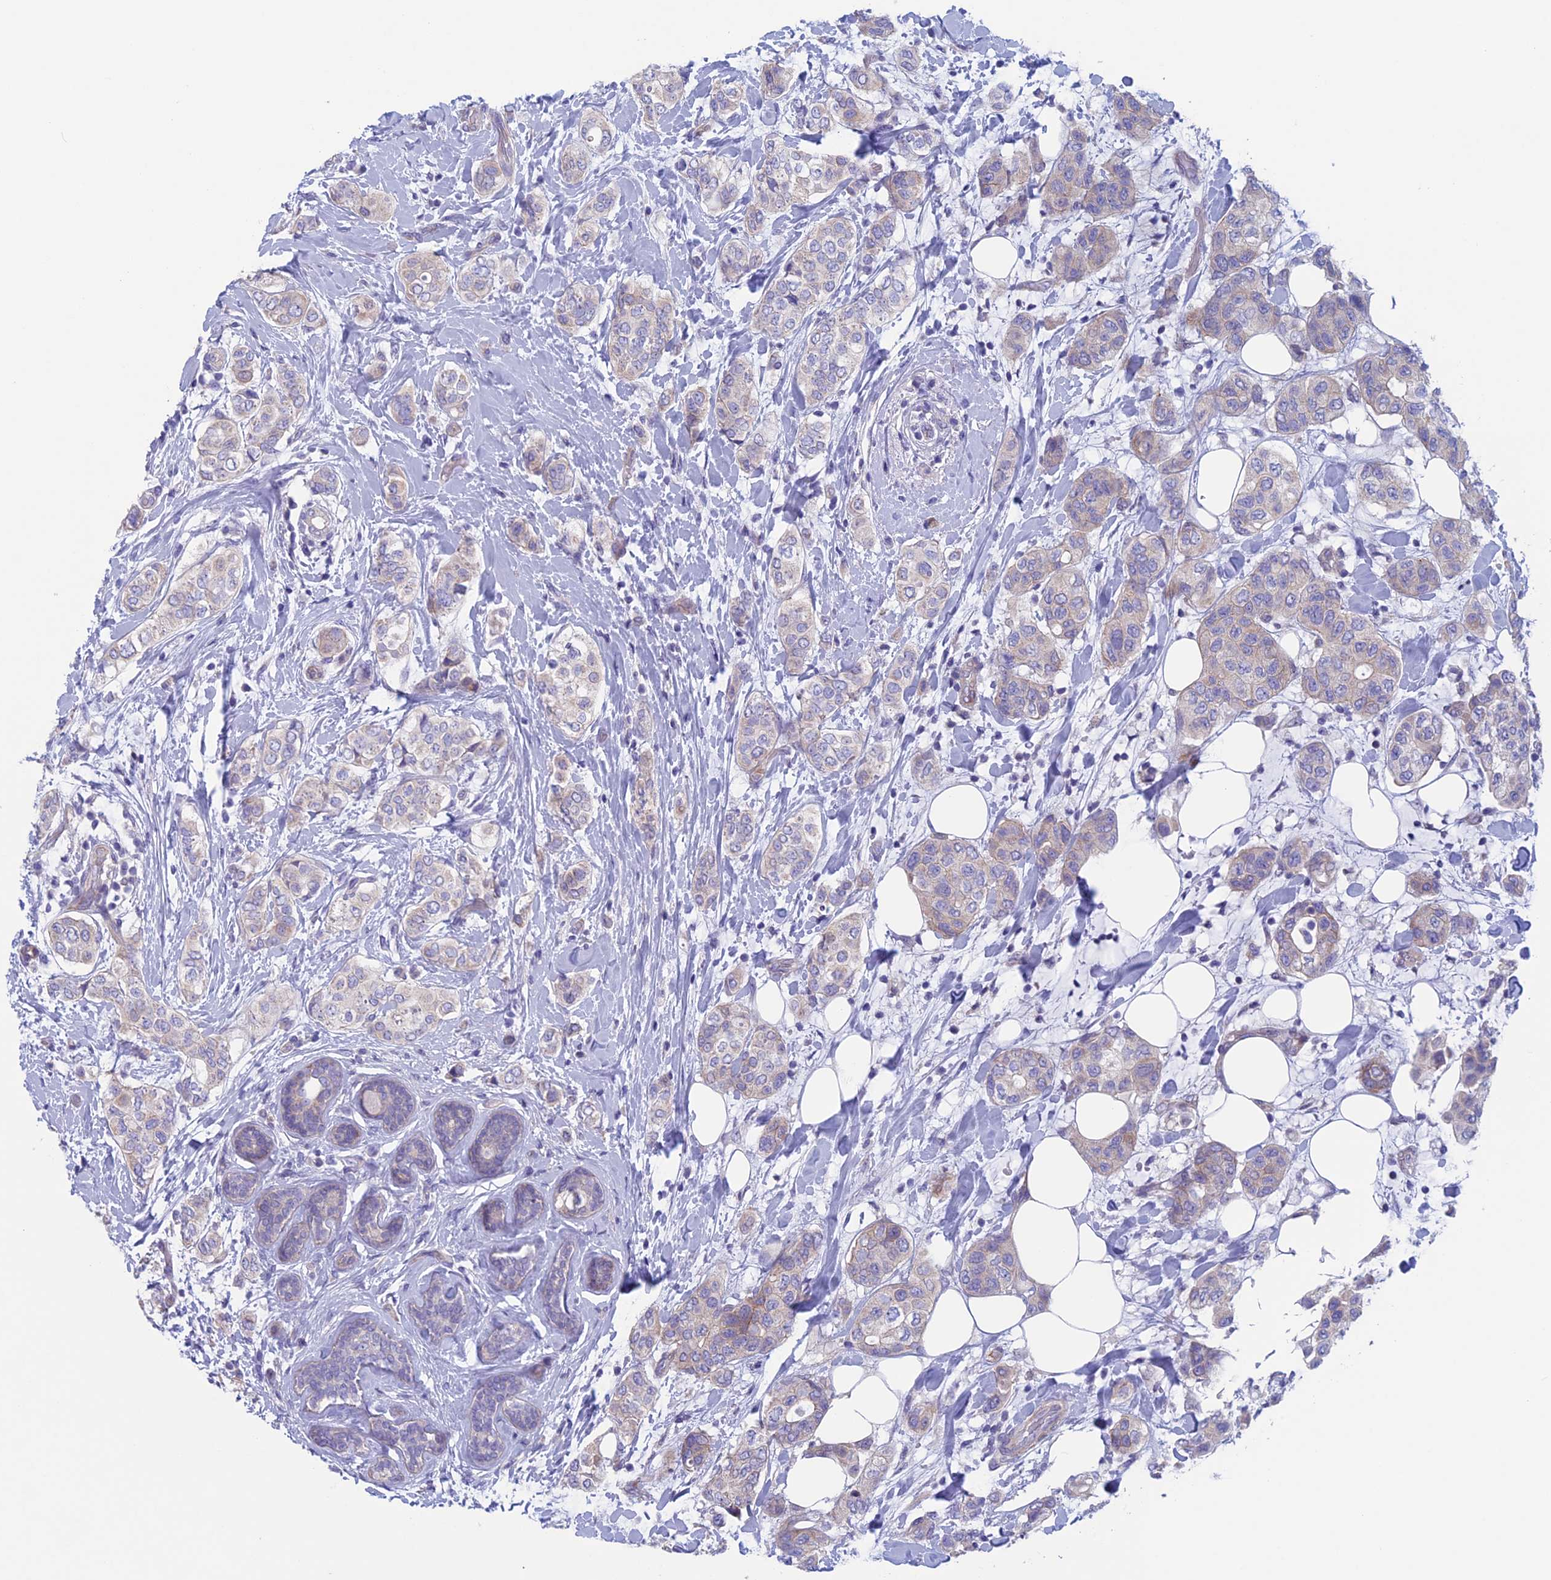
{"staining": {"intensity": "negative", "quantity": "none", "location": "none"}, "tissue": "breast cancer", "cell_type": "Tumor cells", "image_type": "cancer", "snomed": [{"axis": "morphology", "description": "Lobular carcinoma"}, {"axis": "topography", "description": "Breast"}], "caption": "Immunohistochemistry (IHC) image of neoplastic tissue: breast cancer stained with DAB displays no significant protein expression in tumor cells.", "gene": "CNOT6L", "patient": {"sex": "female", "age": 51}}